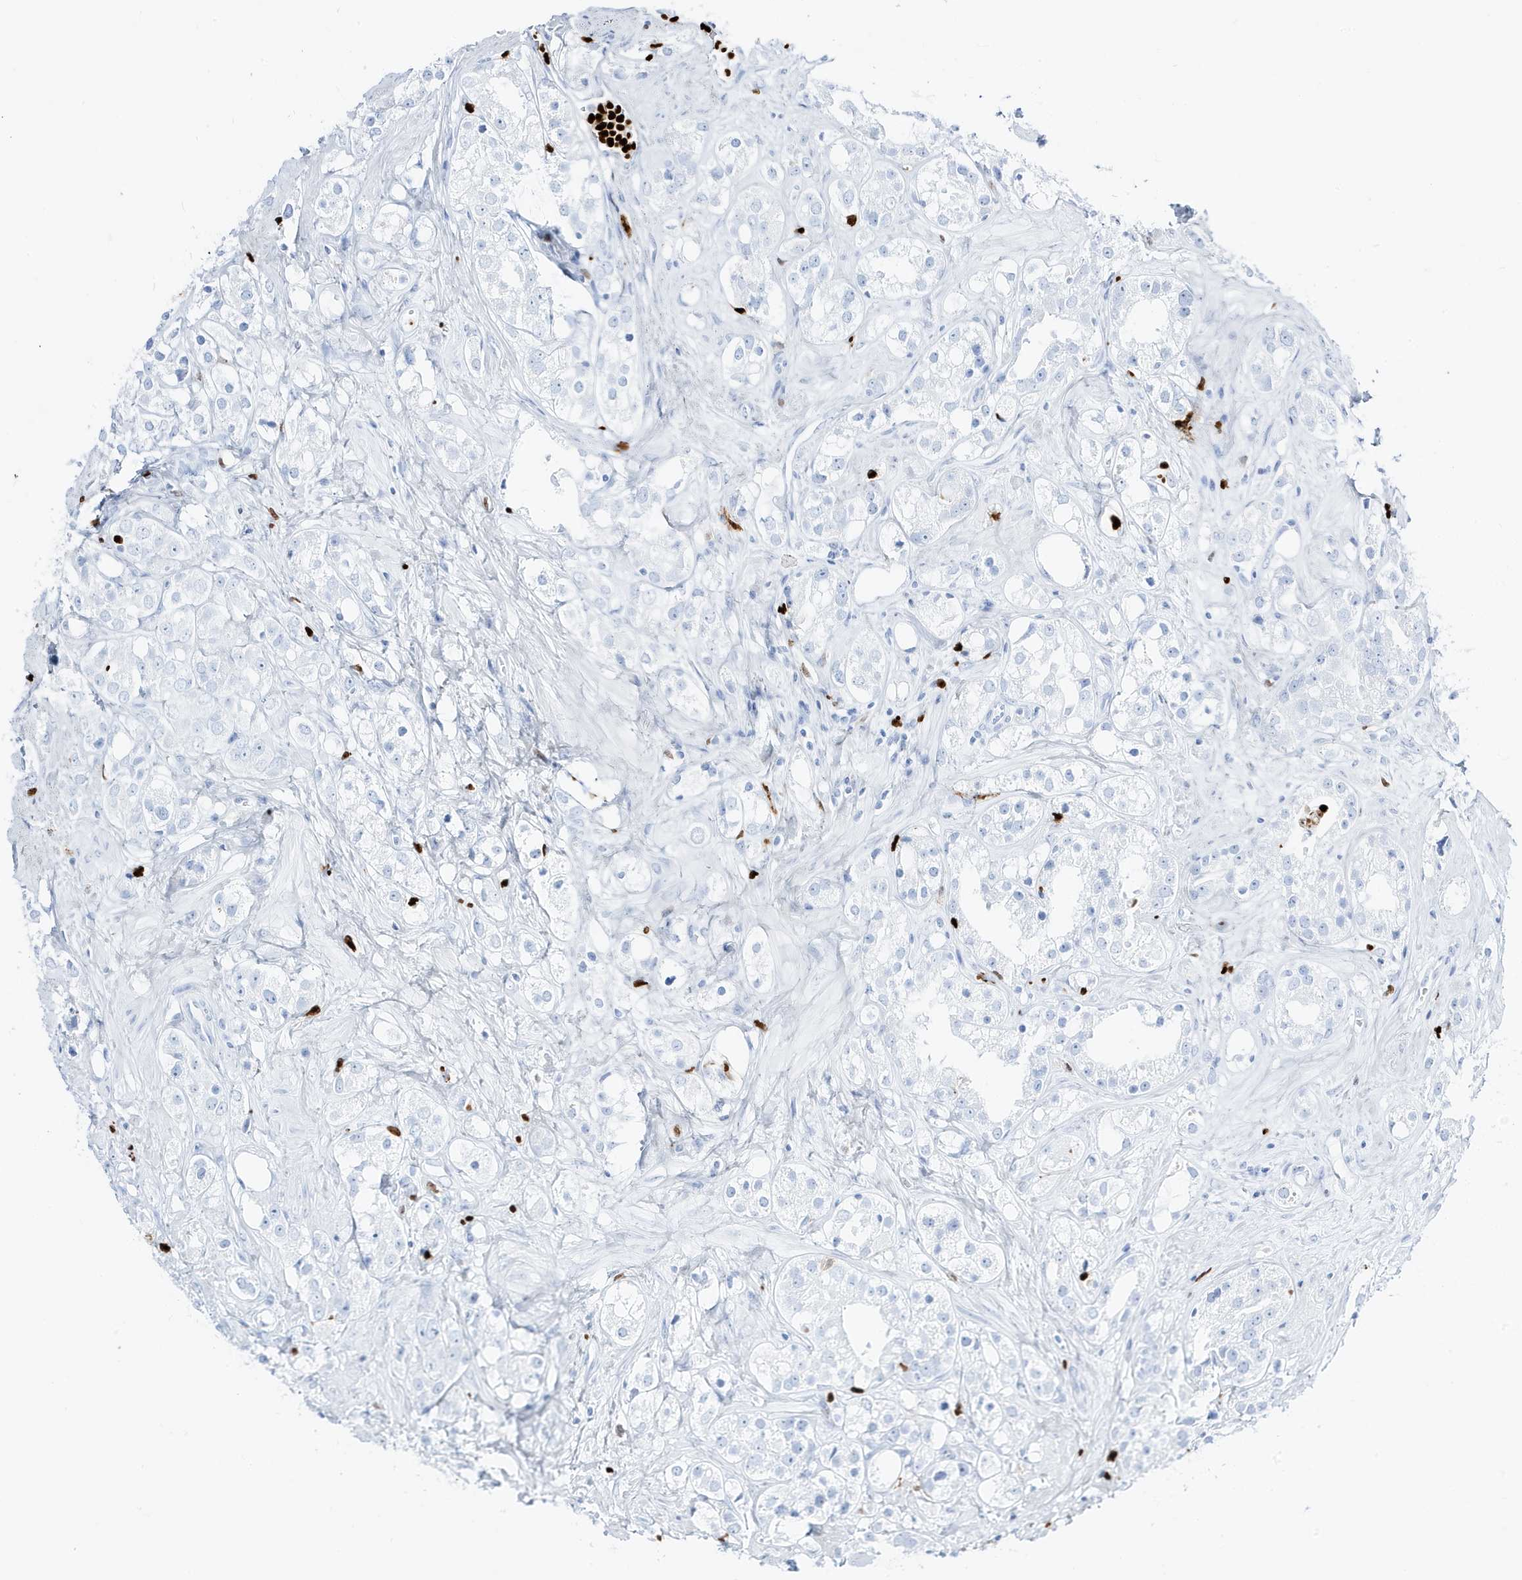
{"staining": {"intensity": "negative", "quantity": "none", "location": "none"}, "tissue": "prostate cancer", "cell_type": "Tumor cells", "image_type": "cancer", "snomed": [{"axis": "morphology", "description": "Adenocarcinoma, NOS"}, {"axis": "topography", "description": "Prostate"}], "caption": "Immunohistochemistry (IHC) of prostate adenocarcinoma displays no positivity in tumor cells. Nuclei are stained in blue.", "gene": "MNDA", "patient": {"sex": "male", "age": 79}}